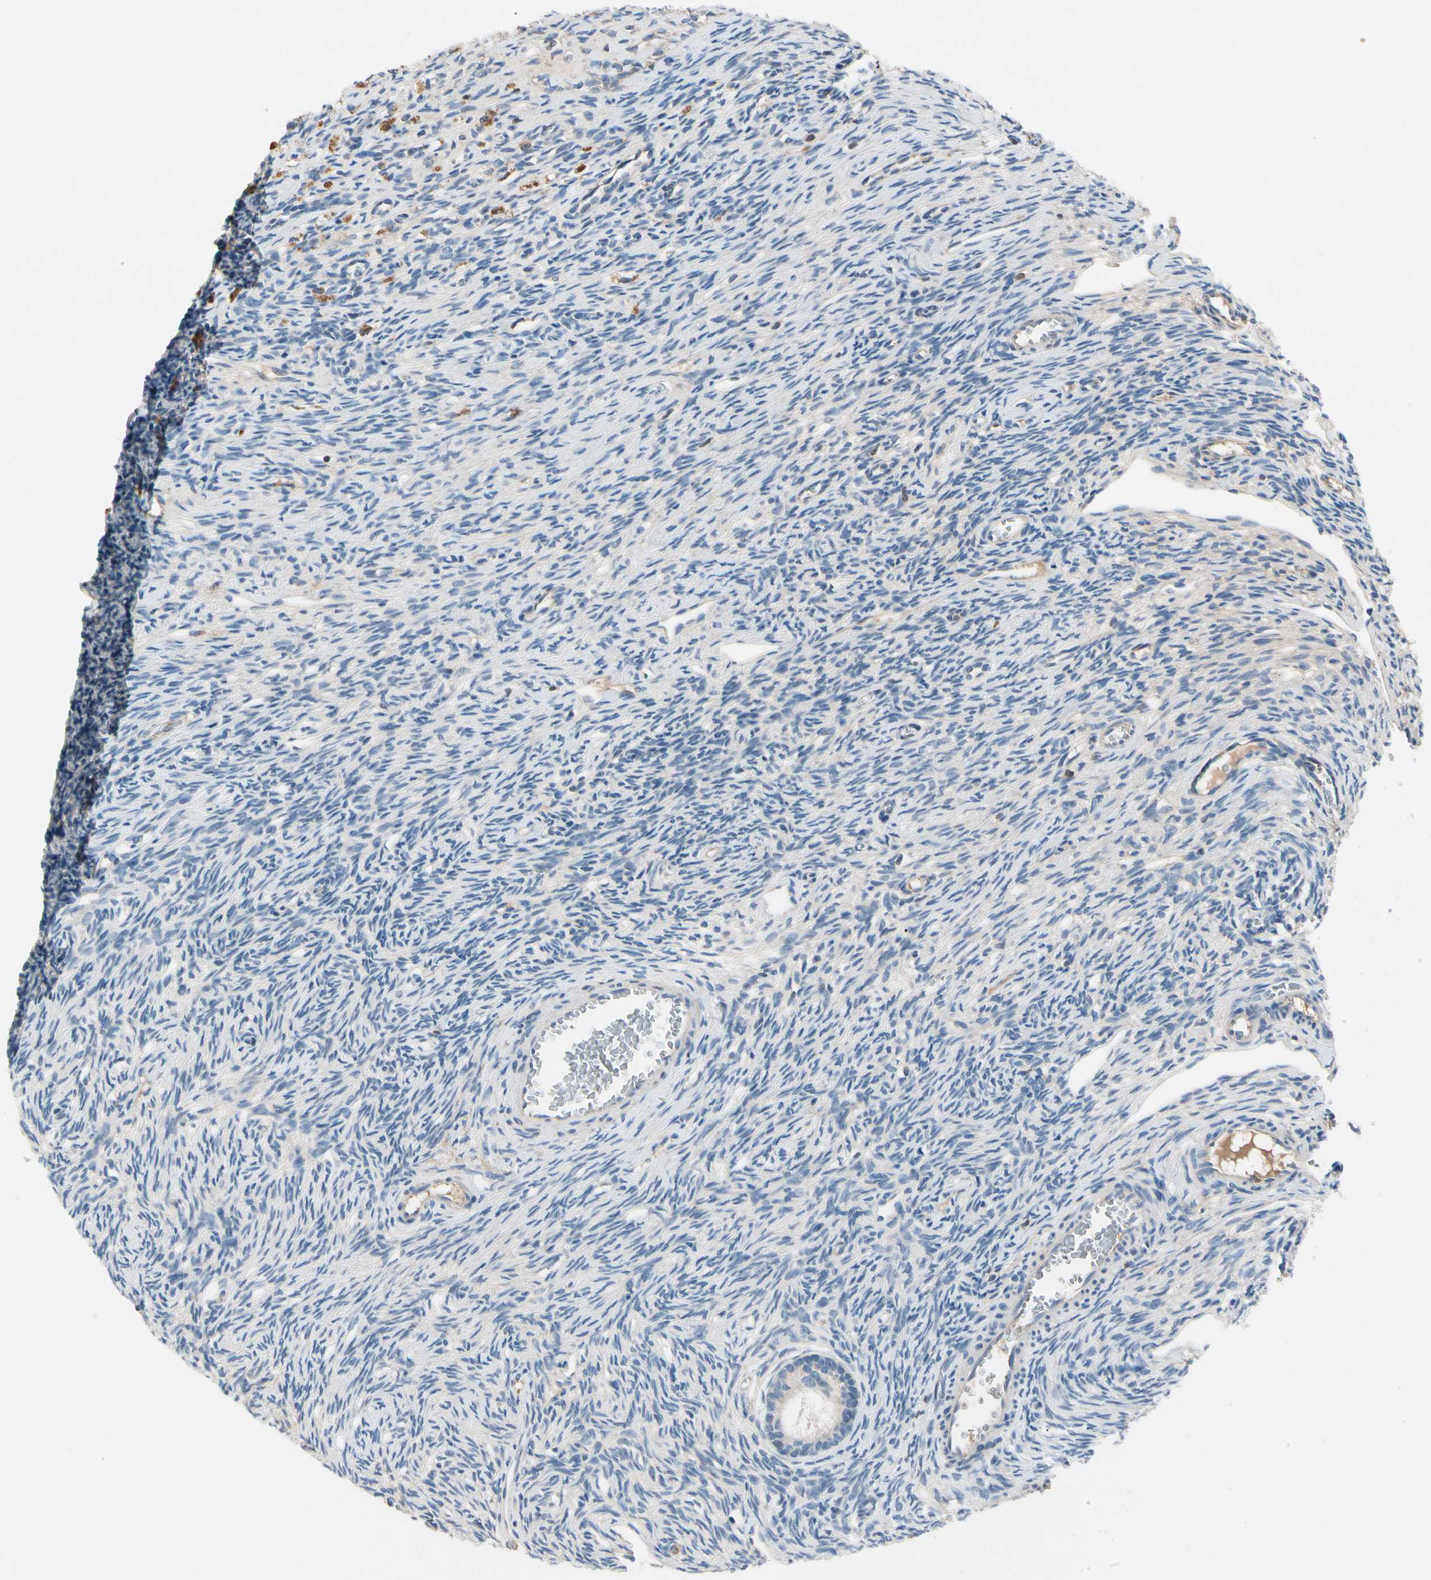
{"staining": {"intensity": "negative", "quantity": "none", "location": "none"}, "tissue": "ovary", "cell_type": "Follicle cells", "image_type": "normal", "snomed": [{"axis": "morphology", "description": "Normal tissue, NOS"}, {"axis": "topography", "description": "Ovary"}], "caption": "DAB (3,3'-diaminobenzidine) immunohistochemical staining of unremarkable ovary displays no significant expression in follicle cells.", "gene": "ECRG4", "patient": {"sex": "female", "age": 33}}